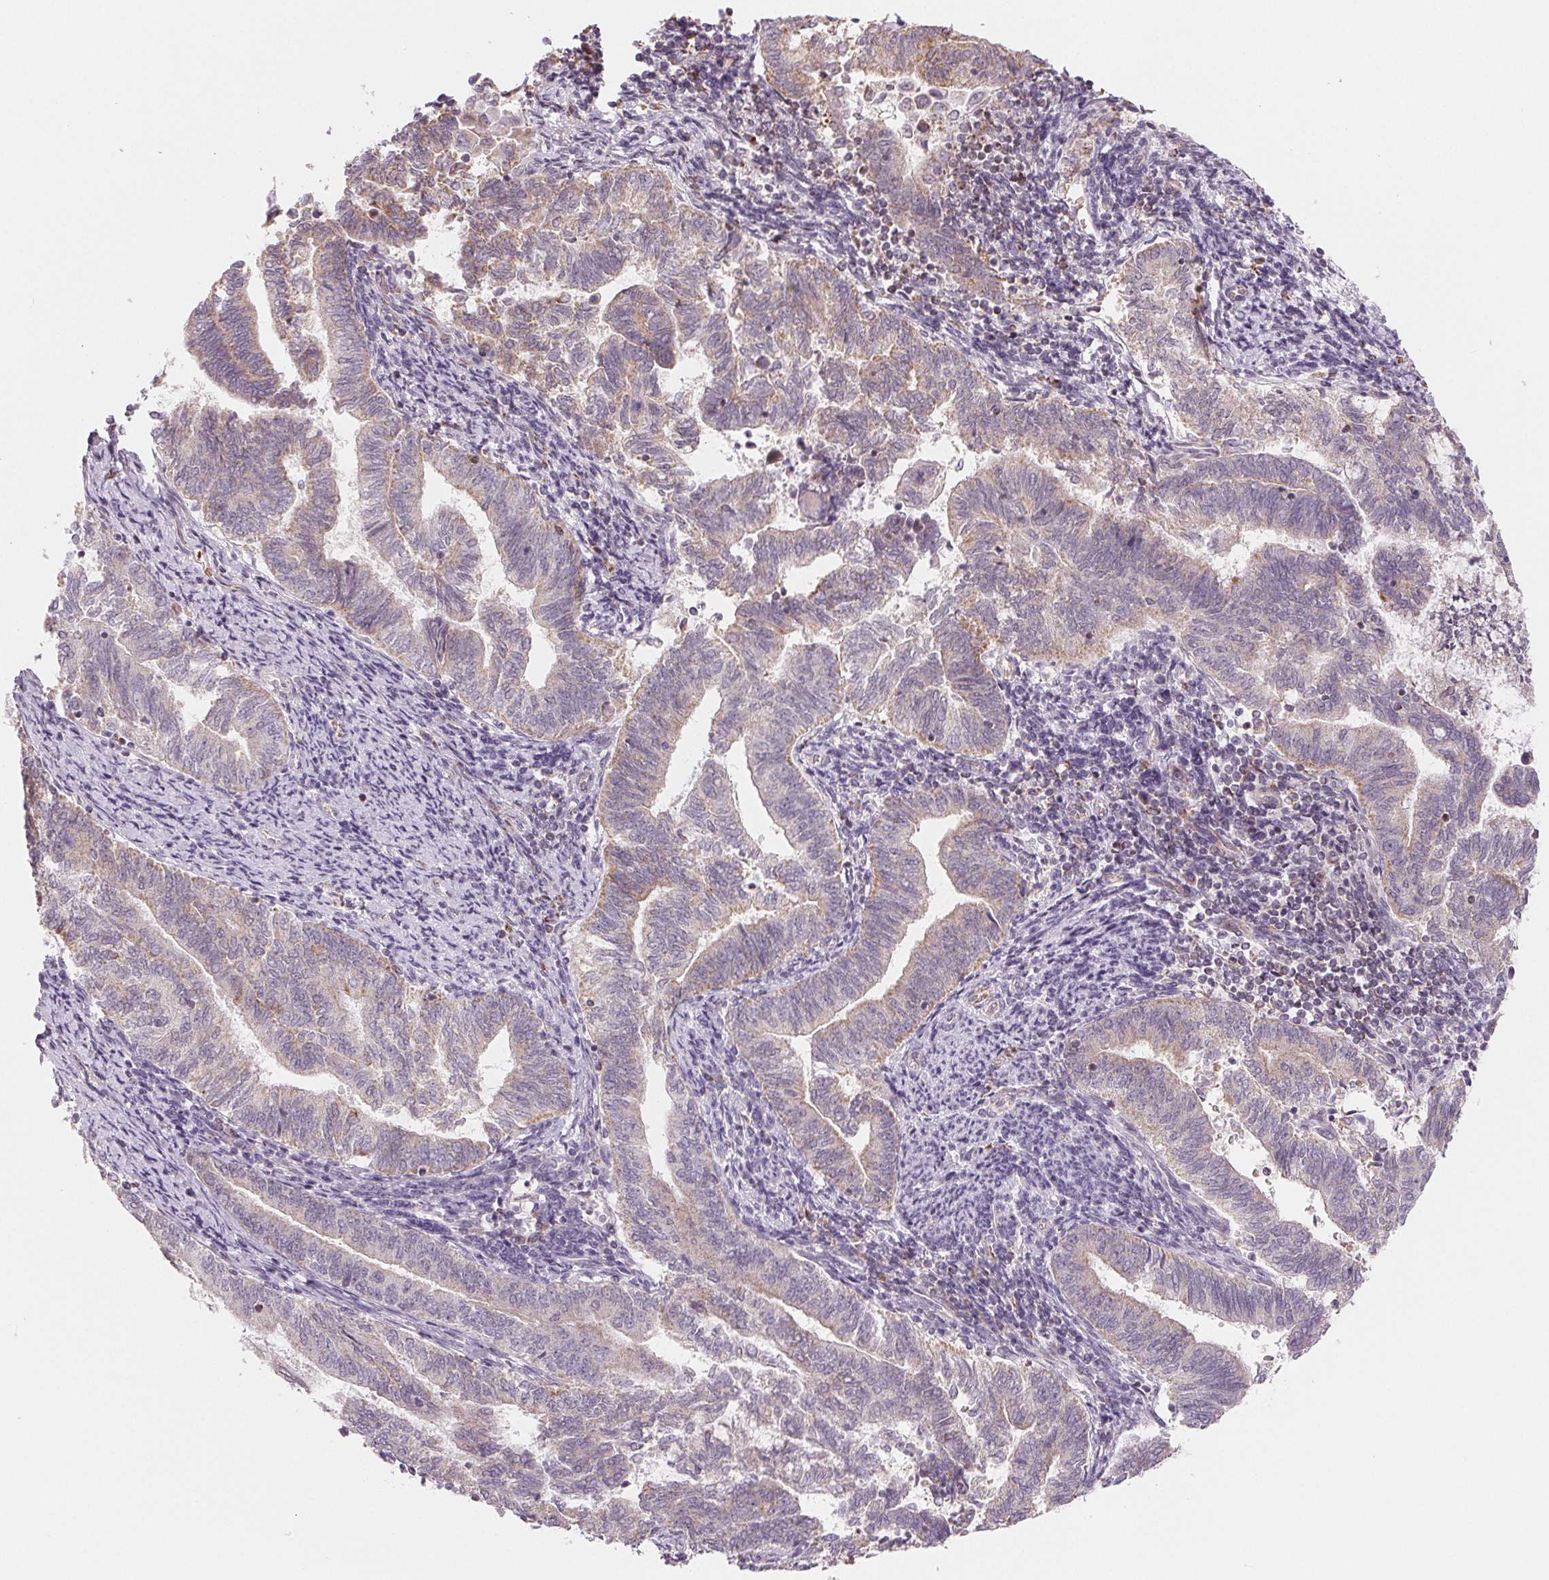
{"staining": {"intensity": "weak", "quantity": "<25%", "location": "cytoplasmic/membranous"}, "tissue": "endometrial cancer", "cell_type": "Tumor cells", "image_type": "cancer", "snomed": [{"axis": "morphology", "description": "Adenocarcinoma, NOS"}, {"axis": "topography", "description": "Endometrium"}], "caption": "This photomicrograph is of adenocarcinoma (endometrial) stained with immunohistochemistry (IHC) to label a protein in brown with the nuclei are counter-stained blue. There is no positivity in tumor cells. (Brightfield microscopy of DAB IHC at high magnification).", "gene": "HINT2", "patient": {"sex": "female", "age": 65}}